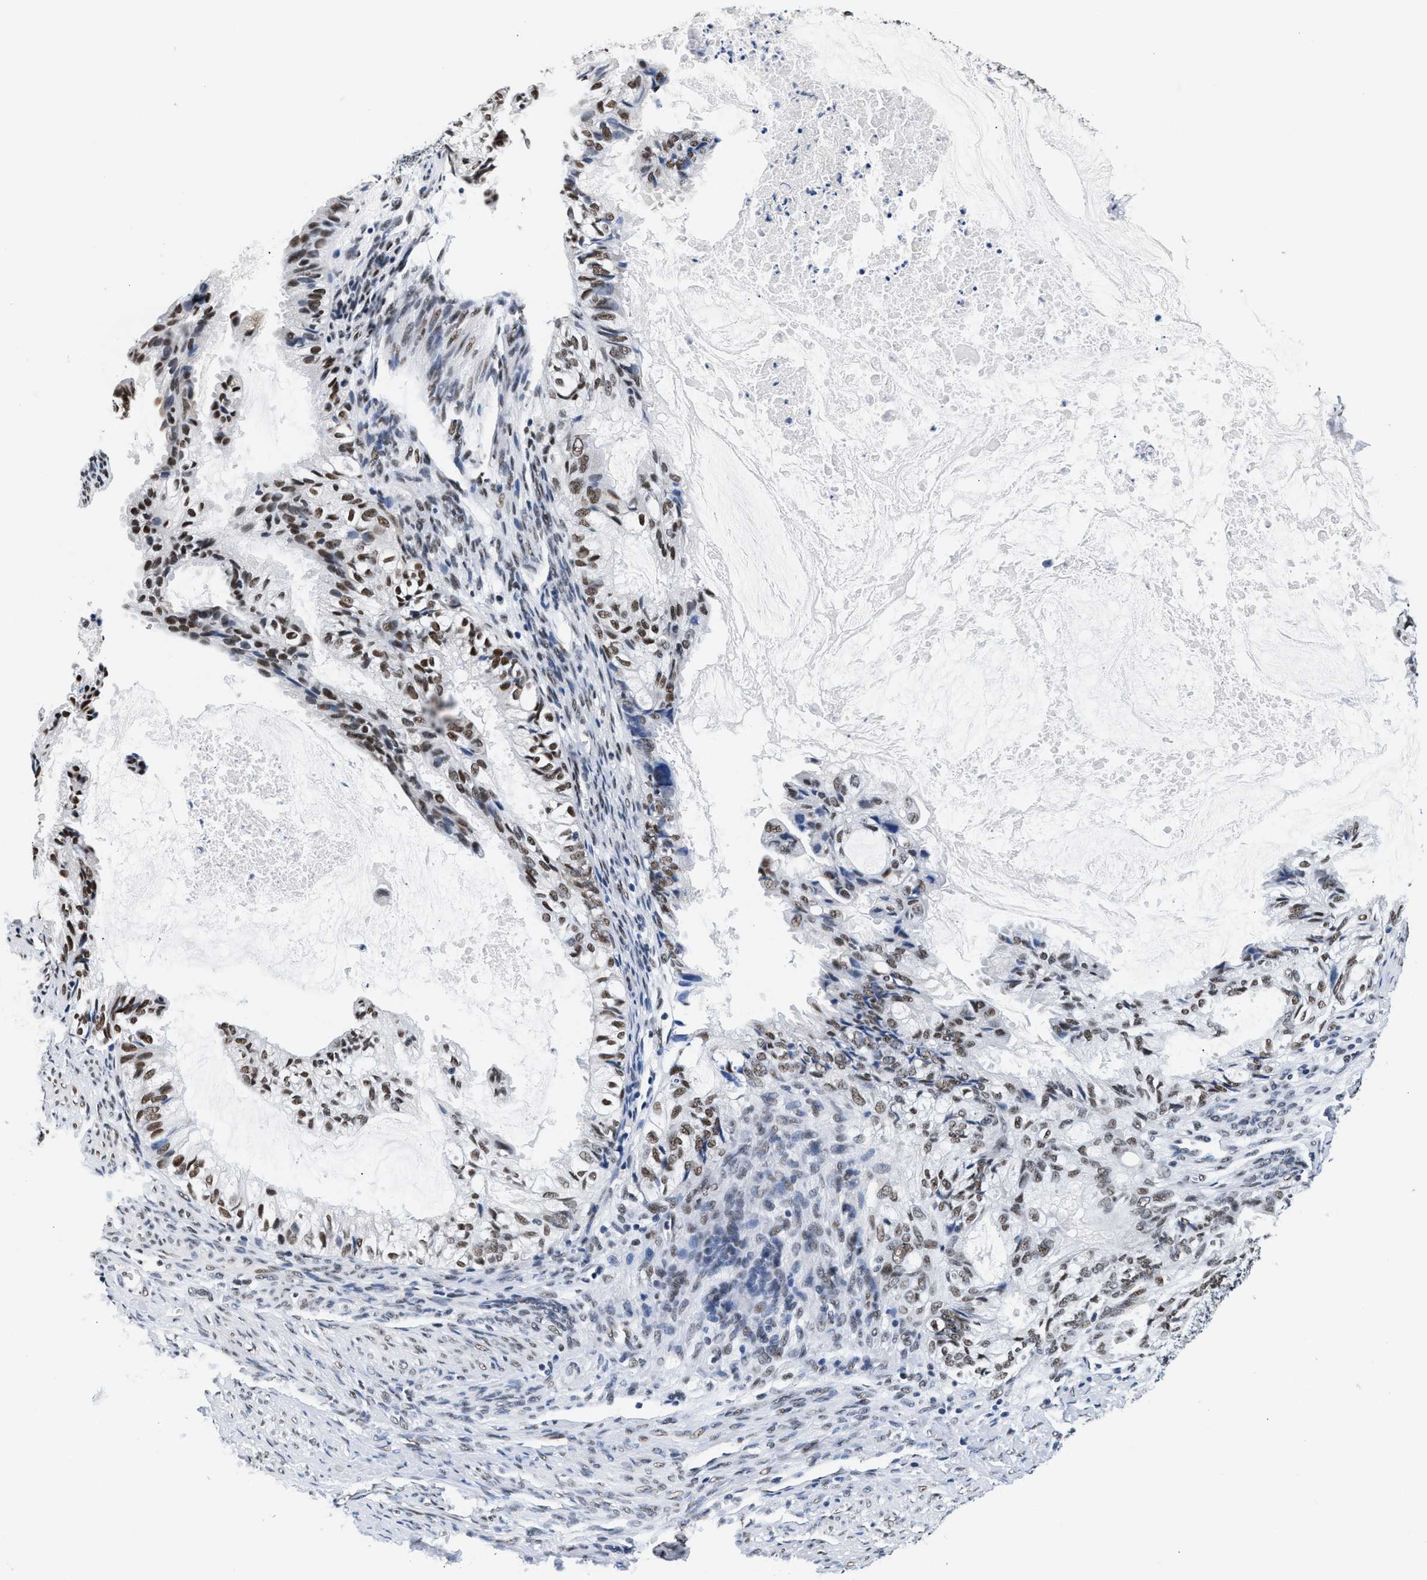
{"staining": {"intensity": "moderate", "quantity": ">75%", "location": "nuclear"}, "tissue": "cervical cancer", "cell_type": "Tumor cells", "image_type": "cancer", "snomed": [{"axis": "morphology", "description": "Normal tissue, NOS"}, {"axis": "morphology", "description": "Adenocarcinoma, NOS"}, {"axis": "topography", "description": "Cervix"}, {"axis": "topography", "description": "Endometrium"}], "caption": "This is a histology image of IHC staining of cervical adenocarcinoma, which shows moderate positivity in the nuclear of tumor cells.", "gene": "RAD50", "patient": {"sex": "female", "age": 86}}